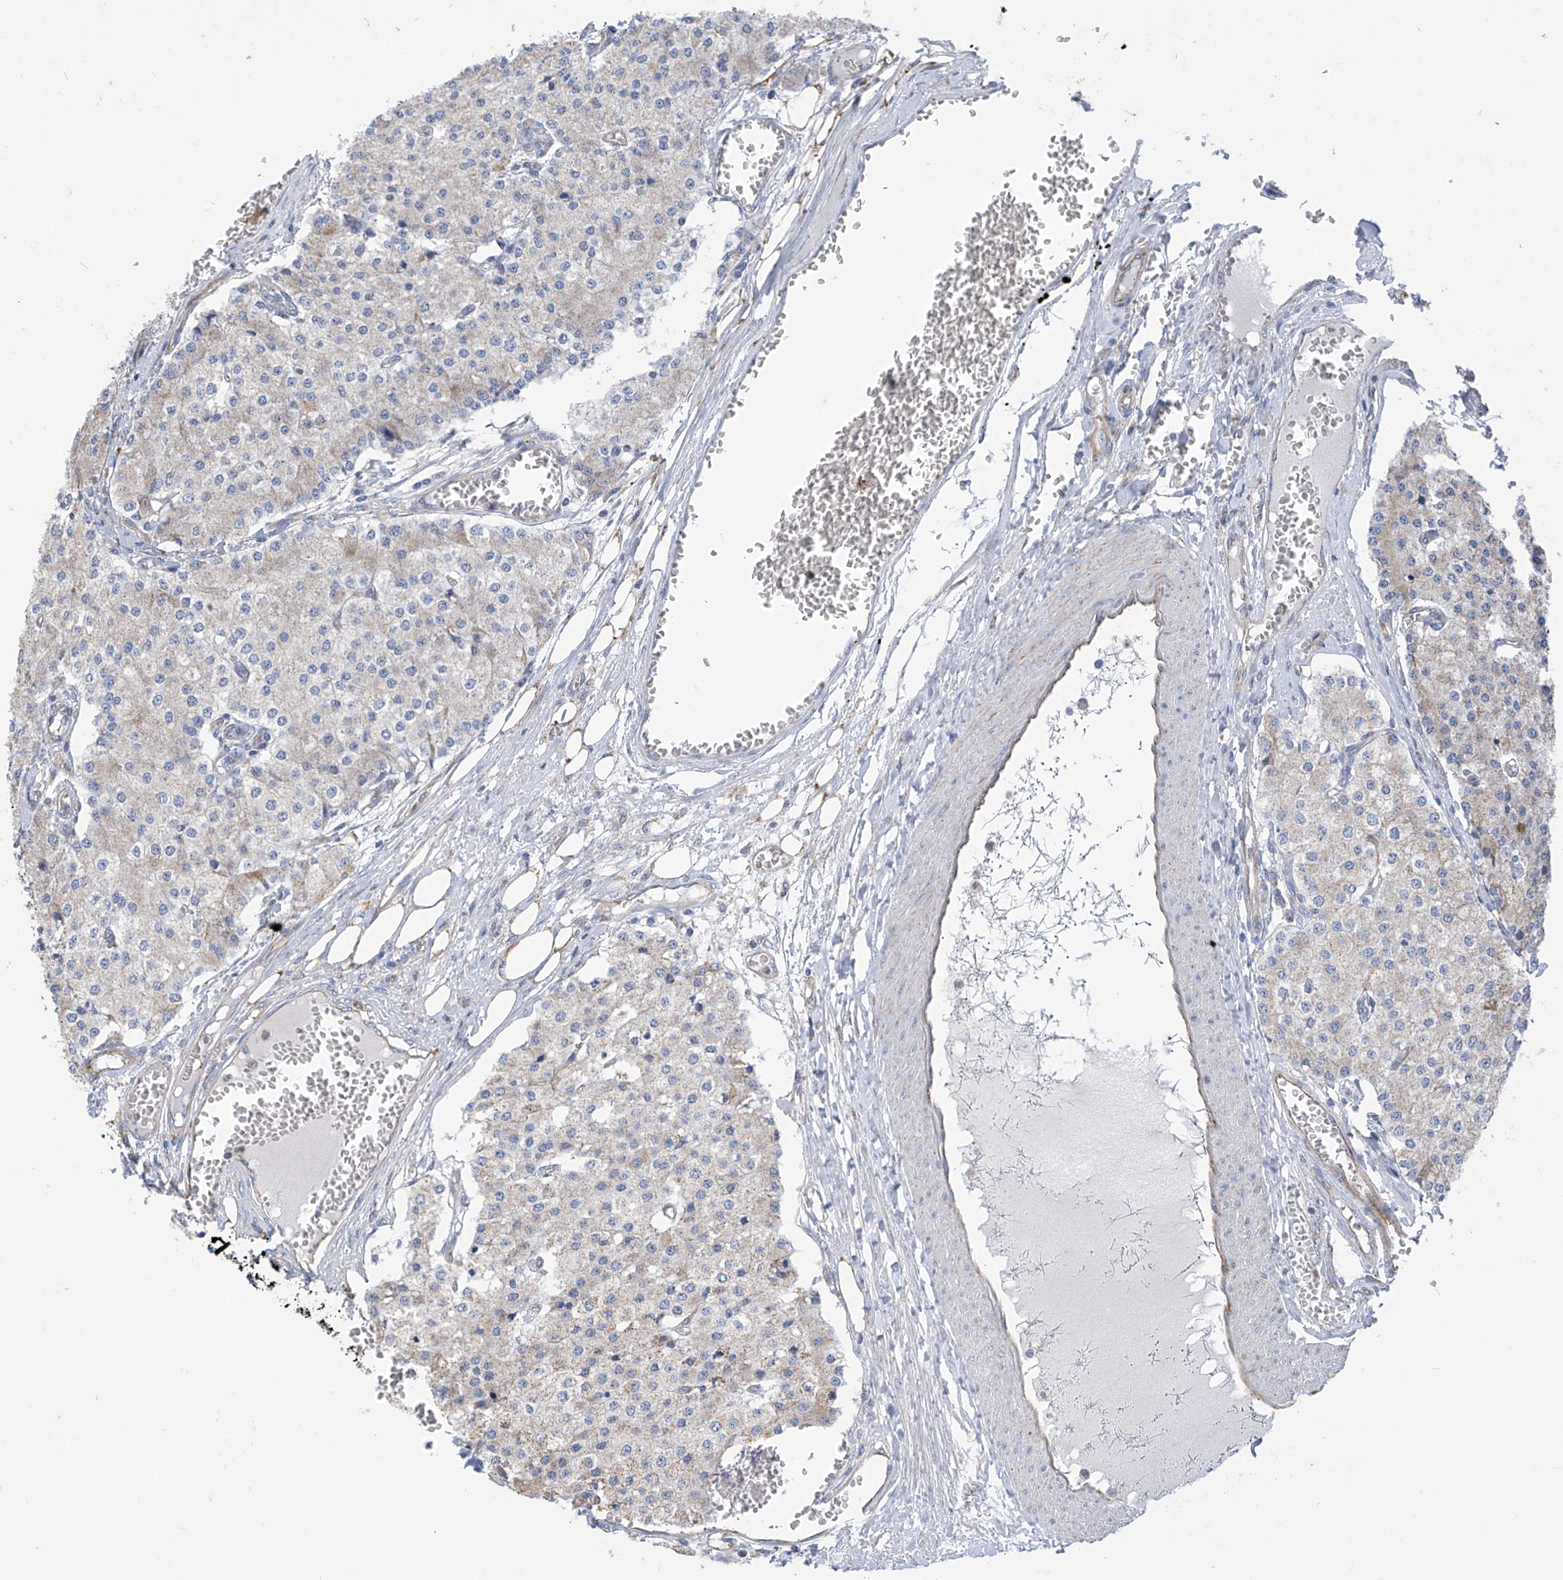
{"staining": {"intensity": "weak", "quantity": "25%-75%", "location": "cytoplasmic/membranous"}, "tissue": "carcinoid", "cell_type": "Tumor cells", "image_type": "cancer", "snomed": [{"axis": "morphology", "description": "Carcinoid, malignant, NOS"}, {"axis": "topography", "description": "Colon"}], "caption": "Brown immunohistochemical staining in carcinoid demonstrates weak cytoplasmic/membranous expression in about 25%-75% of tumor cells.", "gene": "EIF5B", "patient": {"sex": "female", "age": 52}}